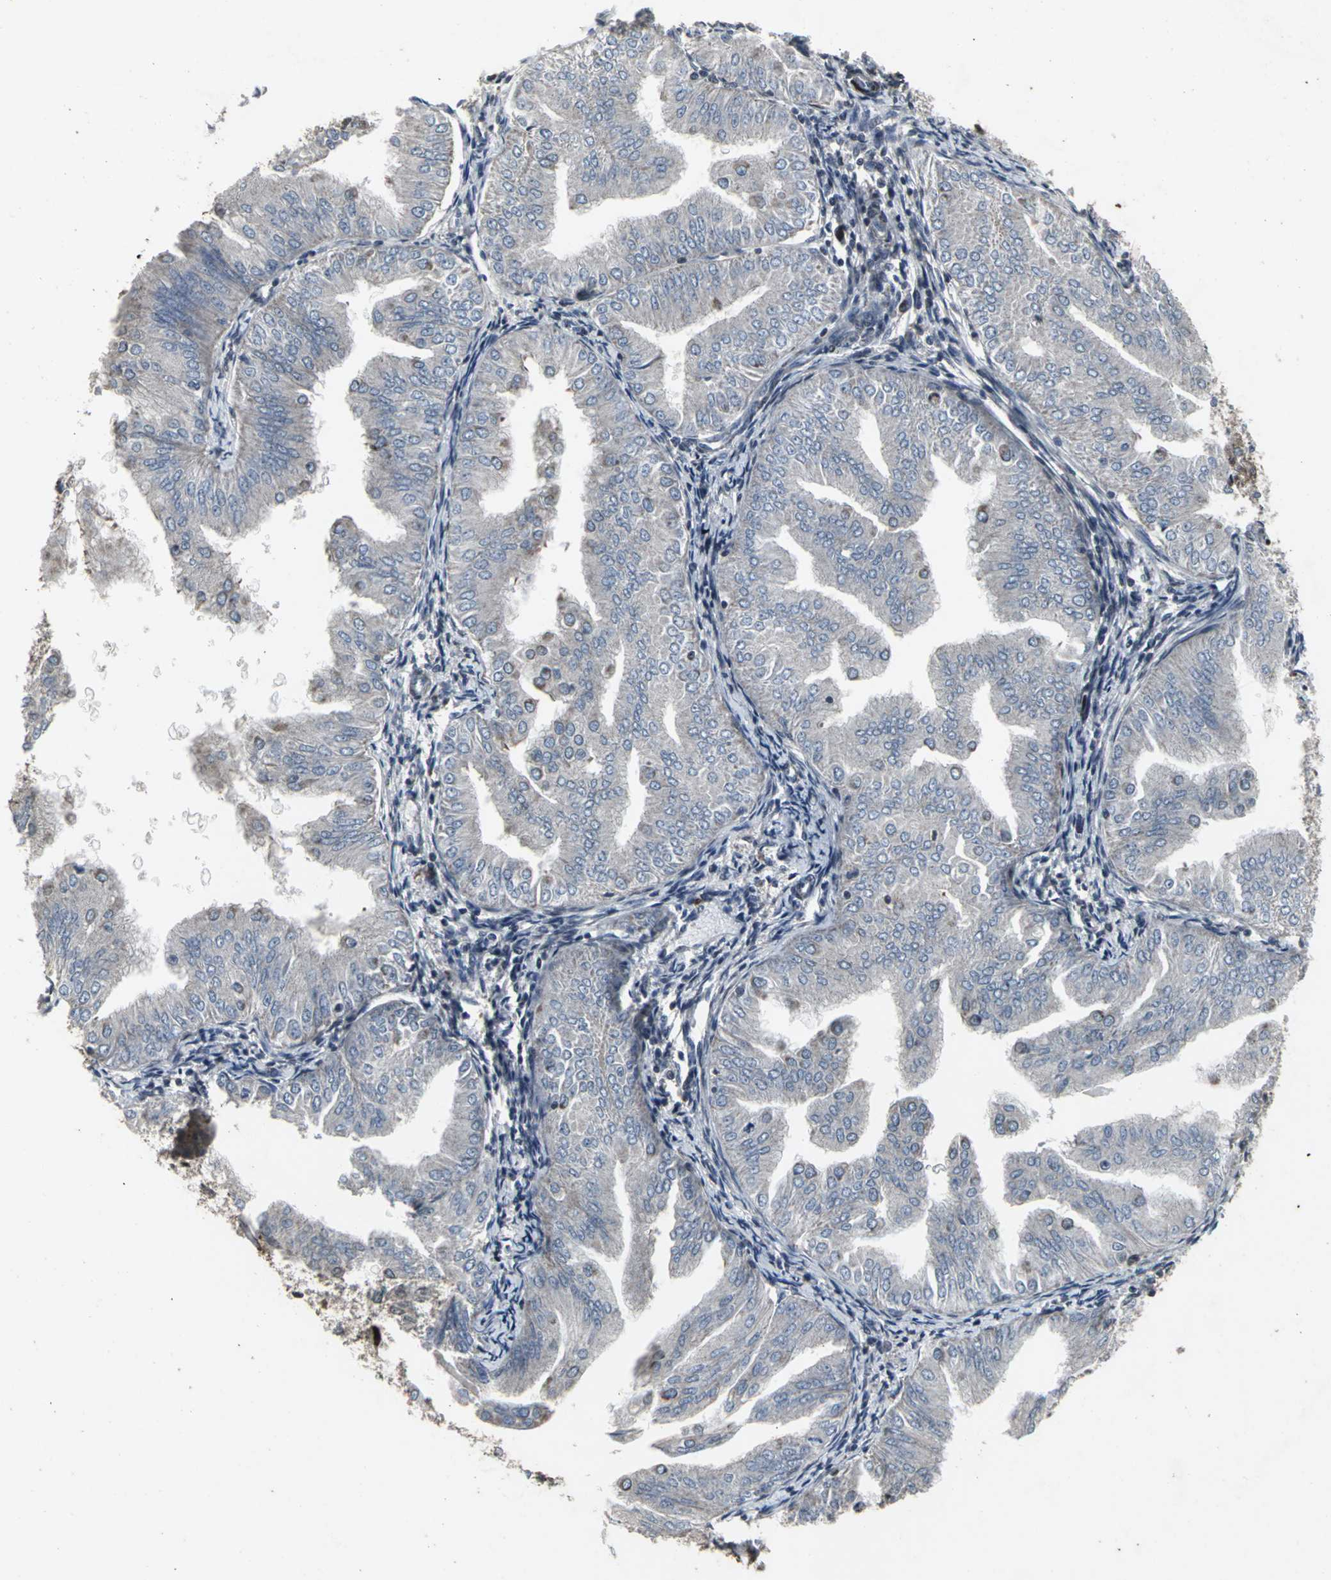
{"staining": {"intensity": "weak", "quantity": "<25%", "location": "cytoplasmic/membranous"}, "tissue": "endometrial cancer", "cell_type": "Tumor cells", "image_type": "cancer", "snomed": [{"axis": "morphology", "description": "Adenocarcinoma, NOS"}, {"axis": "topography", "description": "Endometrium"}], "caption": "Tumor cells are negative for protein expression in human adenocarcinoma (endometrial).", "gene": "SRF", "patient": {"sex": "female", "age": 53}}